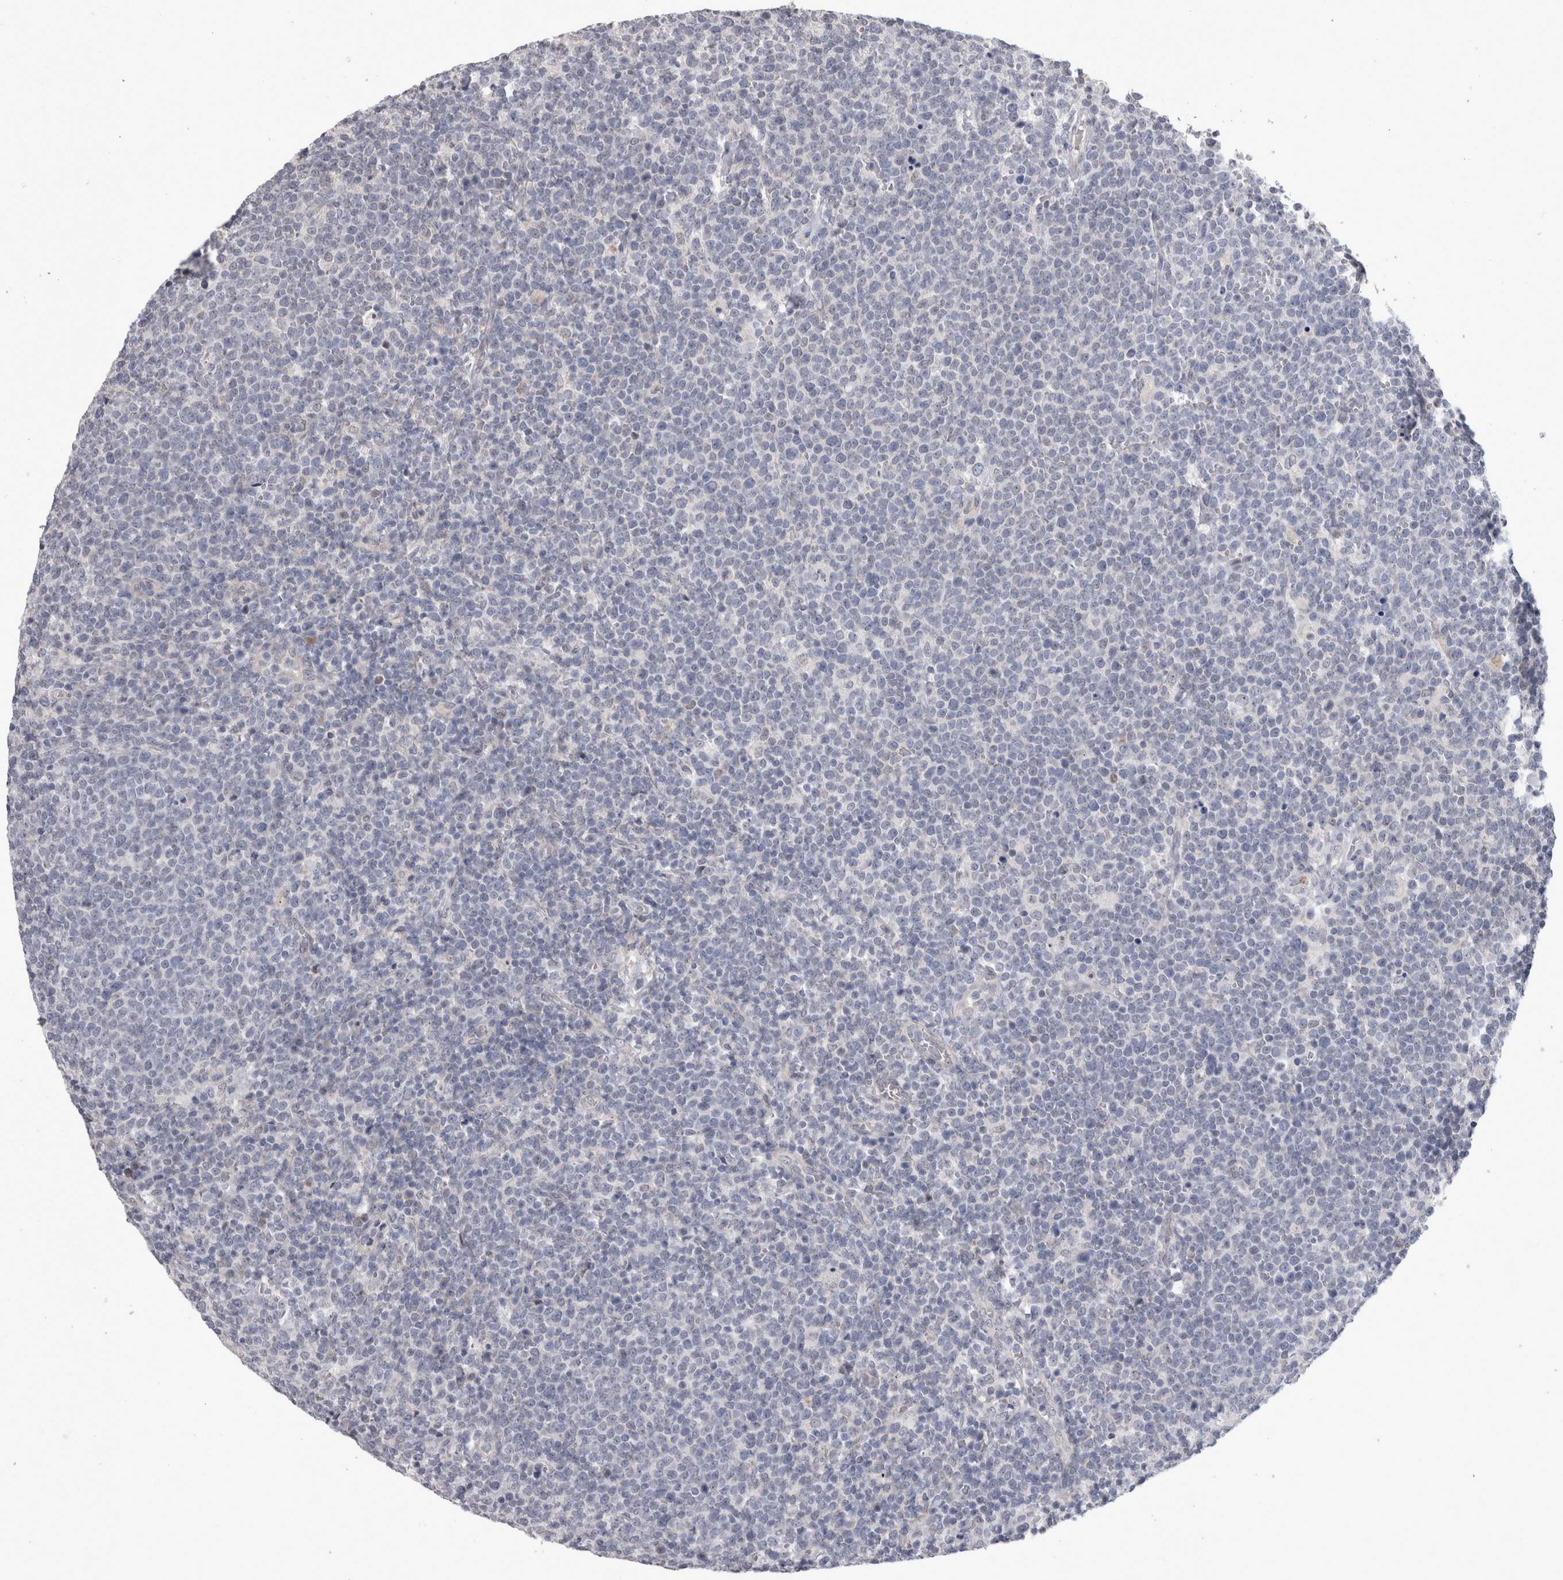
{"staining": {"intensity": "negative", "quantity": "none", "location": "none"}, "tissue": "lymphoma", "cell_type": "Tumor cells", "image_type": "cancer", "snomed": [{"axis": "morphology", "description": "Malignant lymphoma, non-Hodgkin's type, High grade"}, {"axis": "topography", "description": "Lymph node"}], "caption": "Tumor cells show no significant staining in lymphoma.", "gene": "IFI44", "patient": {"sex": "male", "age": 61}}